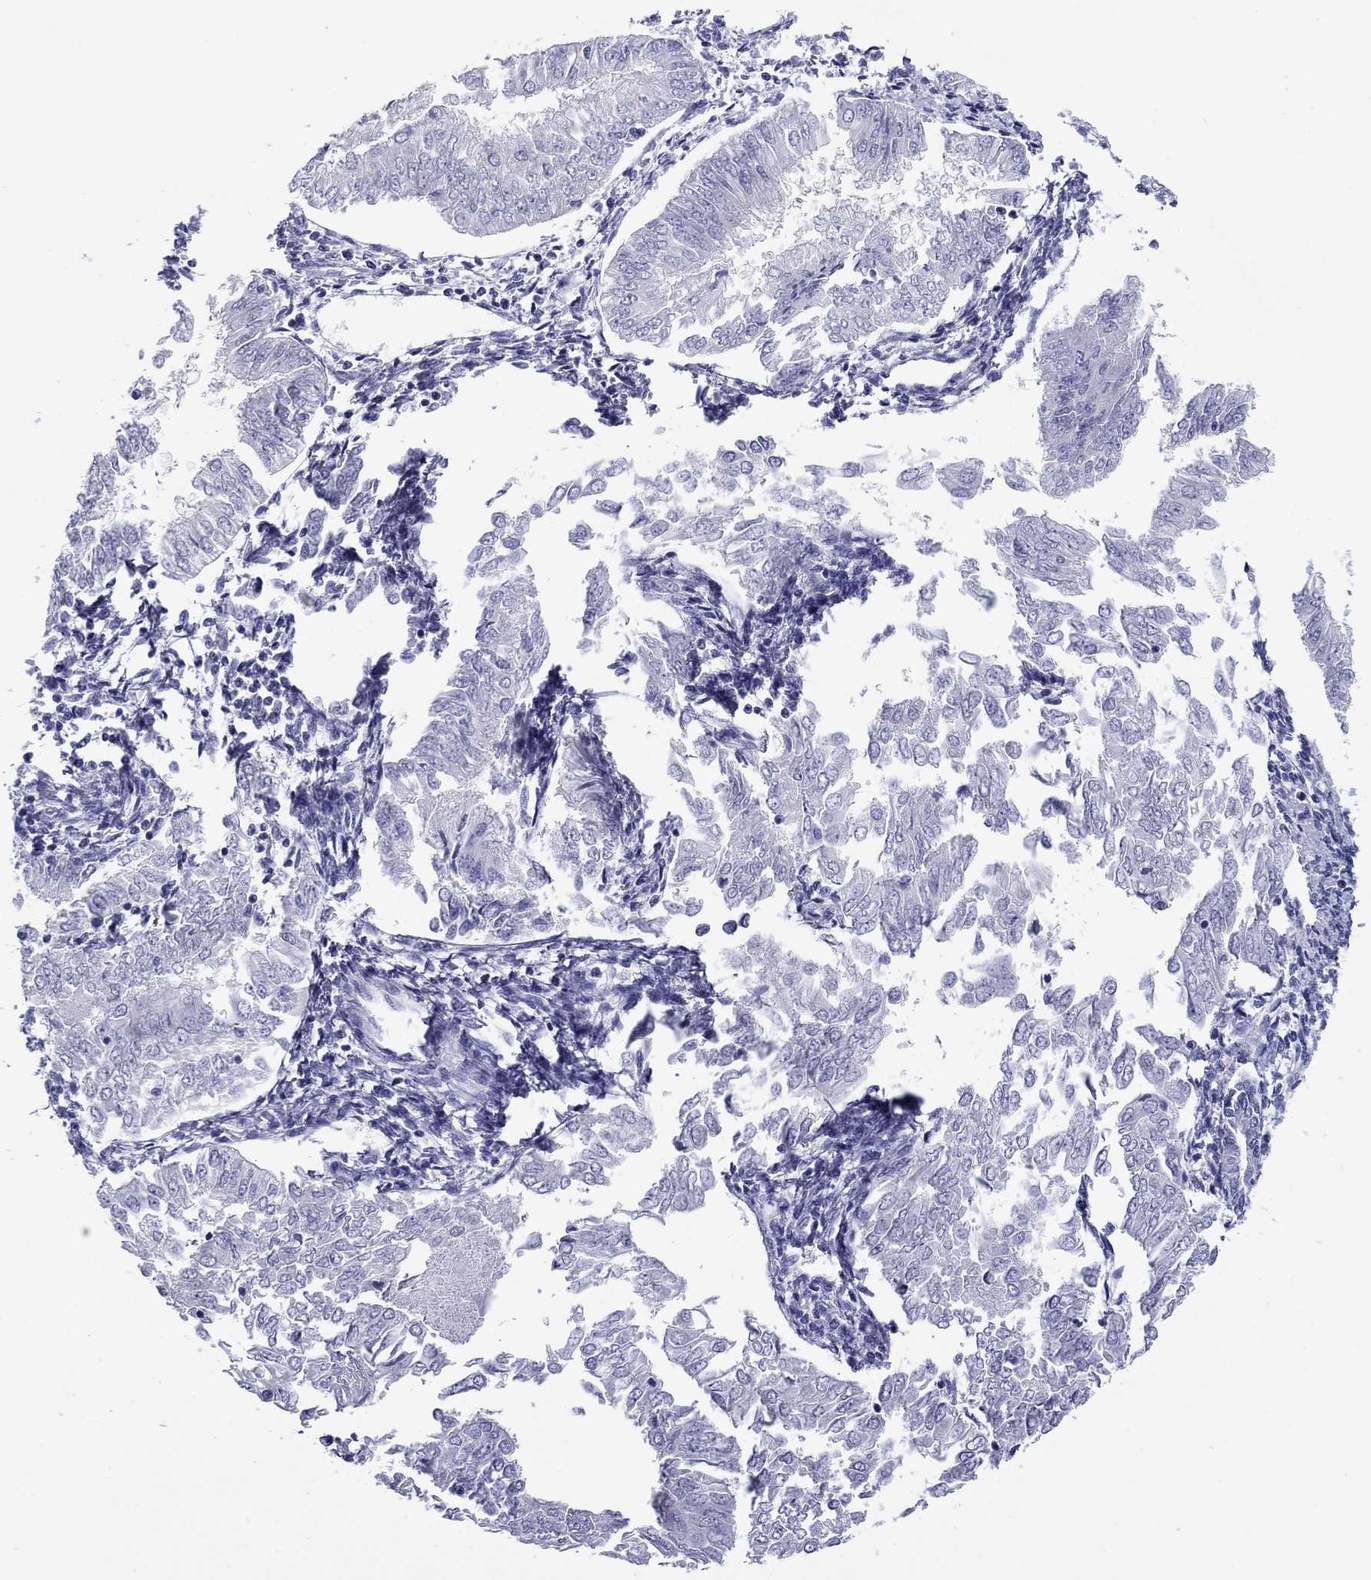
{"staining": {"intensity": "negative", "quantity": "none", "location": "none"}, "tissue": "endometrial cancer", "cell_type": "Tumor cells", "image_type": "cancer", "snomed": [{"axis": "morphology", "description": "Adenocarcinoma, NOS"}, {"axis": "topography", "description": "Endometrium"}], "caption": "IHC of endometrial cancer (adenocarcinoma) exhibits no expression in tumor cells. (DAB IHC, high magnification).", "gene": "TCFL5", "patient": {"sex": "female", "age": 53}}